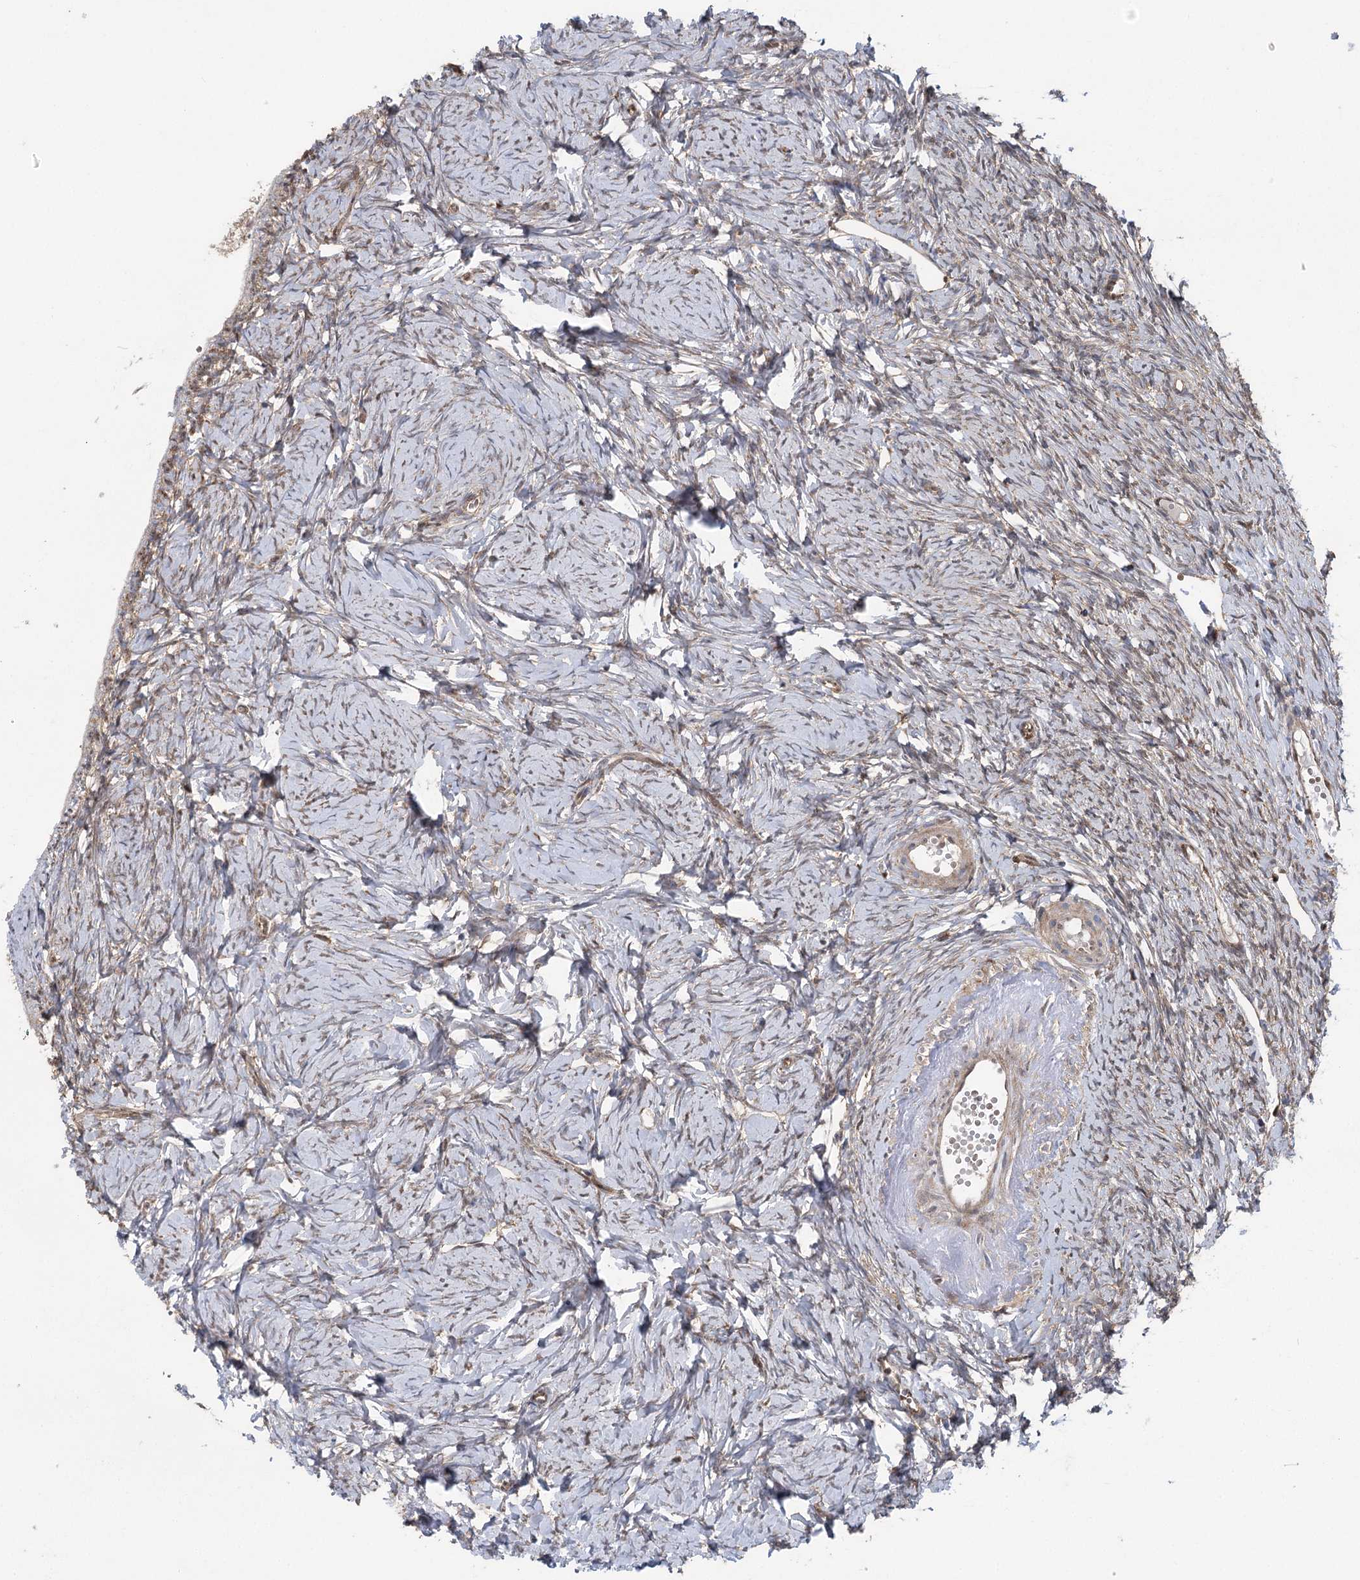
{"staining": {"intensity": "weak", "quantity": "25%-75%", "location": "cytoplasmic/membranous"}, "tissue": "ovary", "cell_type": "Ovarian stroma cells", "image_type": "normal", "snomed": [{"axis": "morphology", "description": "Normal tissue, NOS"}, {"axis": "topography", "description": "Ovary"}], "caption": "Immunohistochemistry staining of unremarkable ovary, which demonstrates low levels of weak cytoplasmic/membranous staining in approximately 25%-75% of ovarian stroma cells indicating weak cytoplasmic/membranous protein staining. The staining was performed using DAB (3,3'-diaminobenzidine) (brown) for protein detection and nuclei were counterstained in hematoxylin (blue).", "gene": "C12orf4", "patient": {"sex": "female", "age": 51}}